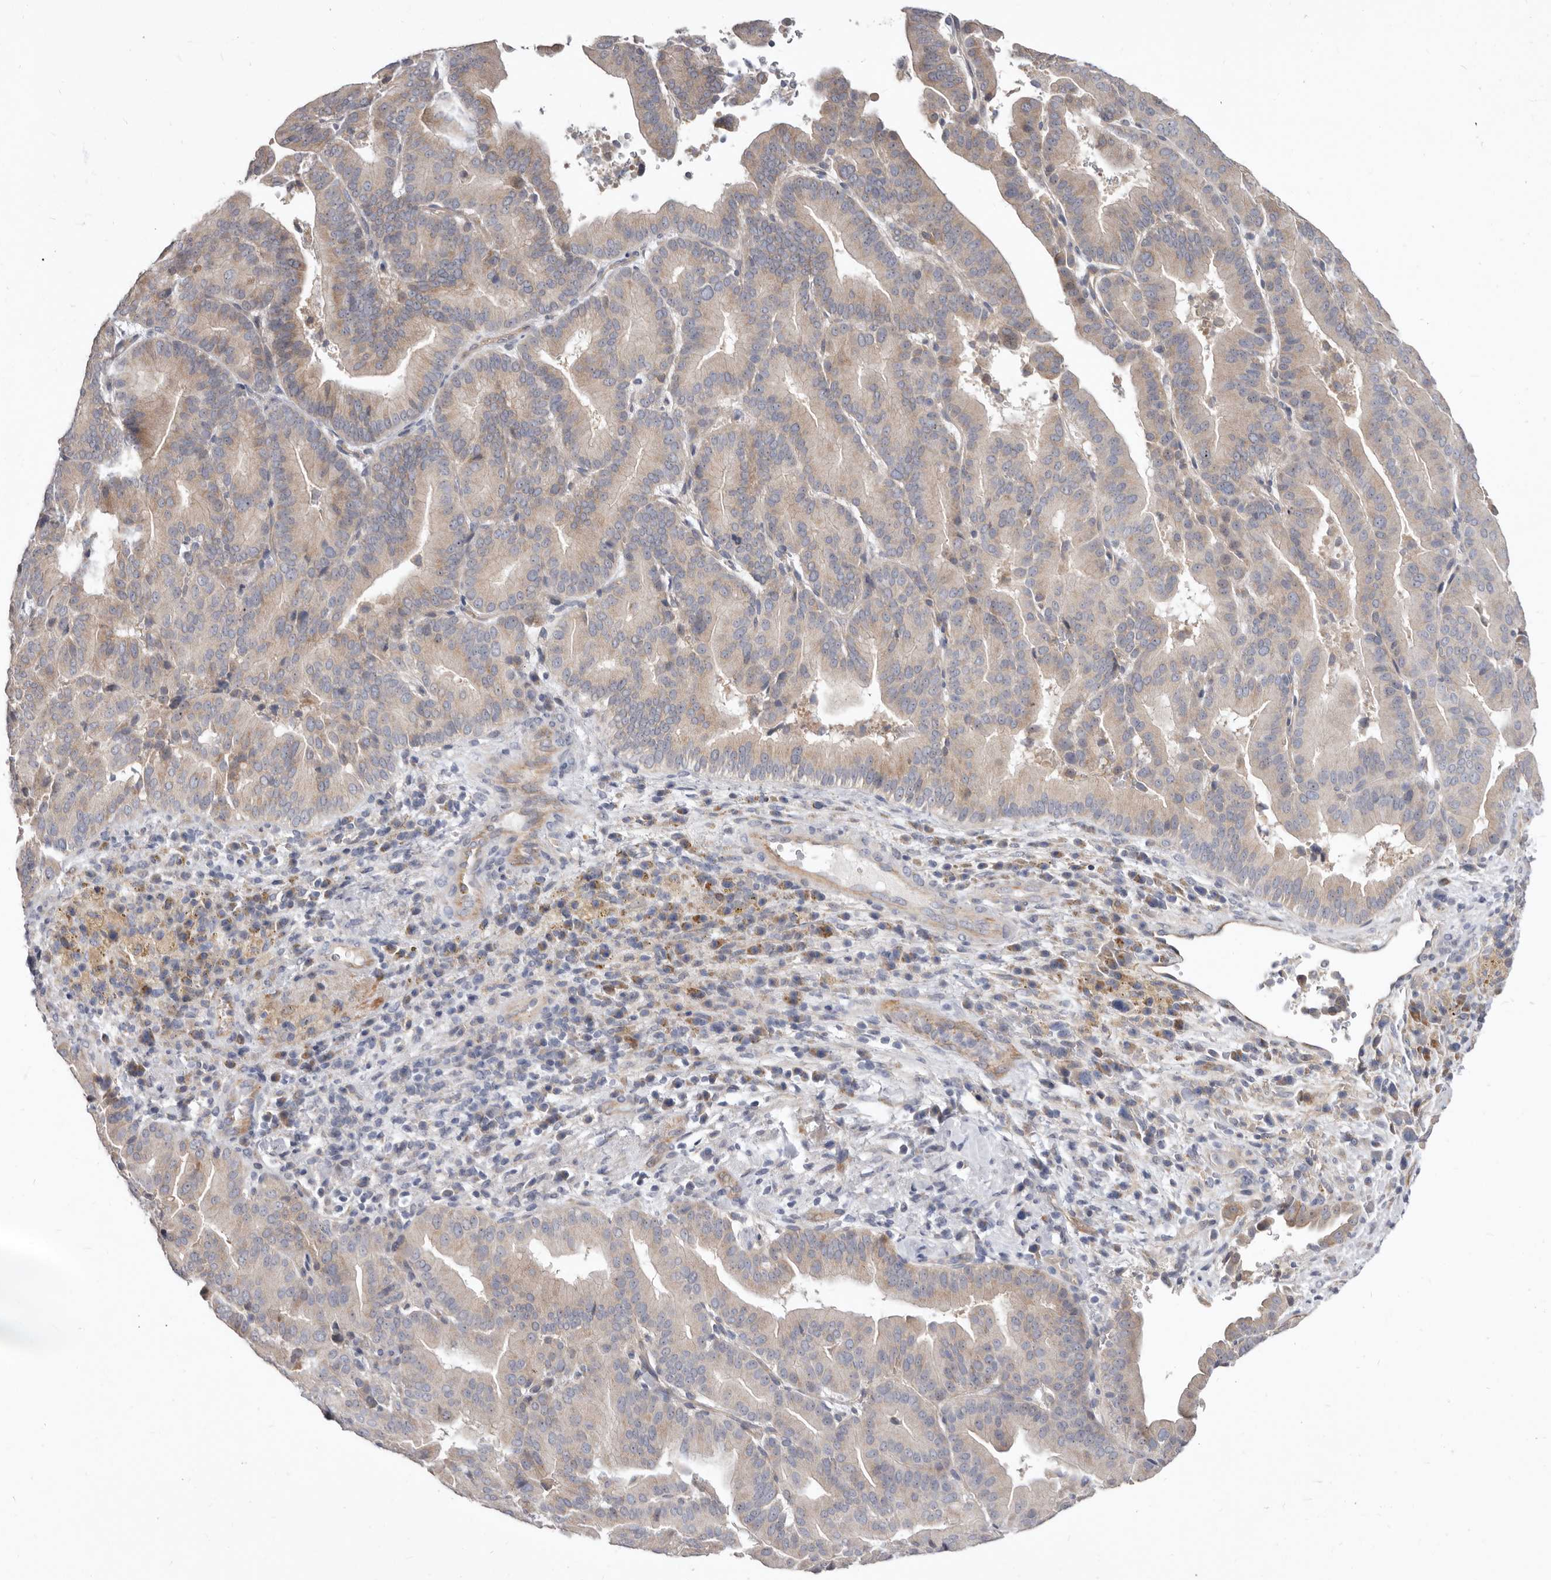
{"staining": {"intensity": "weak", "quantity": ">75%", "location": "cytoplasmic/membranous"}, "tissue": "liver cancer", "cell_type": "Tumor cells", "image_type": "cancer", "snomed": [{"axis": "morphology", "description": "Cholangiocarcinoma"}, {"axis": "topography", "description": "Liver"}], "caption": "Liver cancer (cholangiocarcinoma) stained with DAB (3,3'-diaminobenzidine) immunohistochemistry (IHC) reveals low levels of weak cytoplasmic/membranous positivity in about >75% of tumor cells. The staining is performed using DAB (3,3'-diaminobenzidine) brown chromogen to label protein expression. The nuclei are counter-stained blue using hematoxylin.", "gene": "FMO2", "patient": {"sex": "female", "age": 75}}